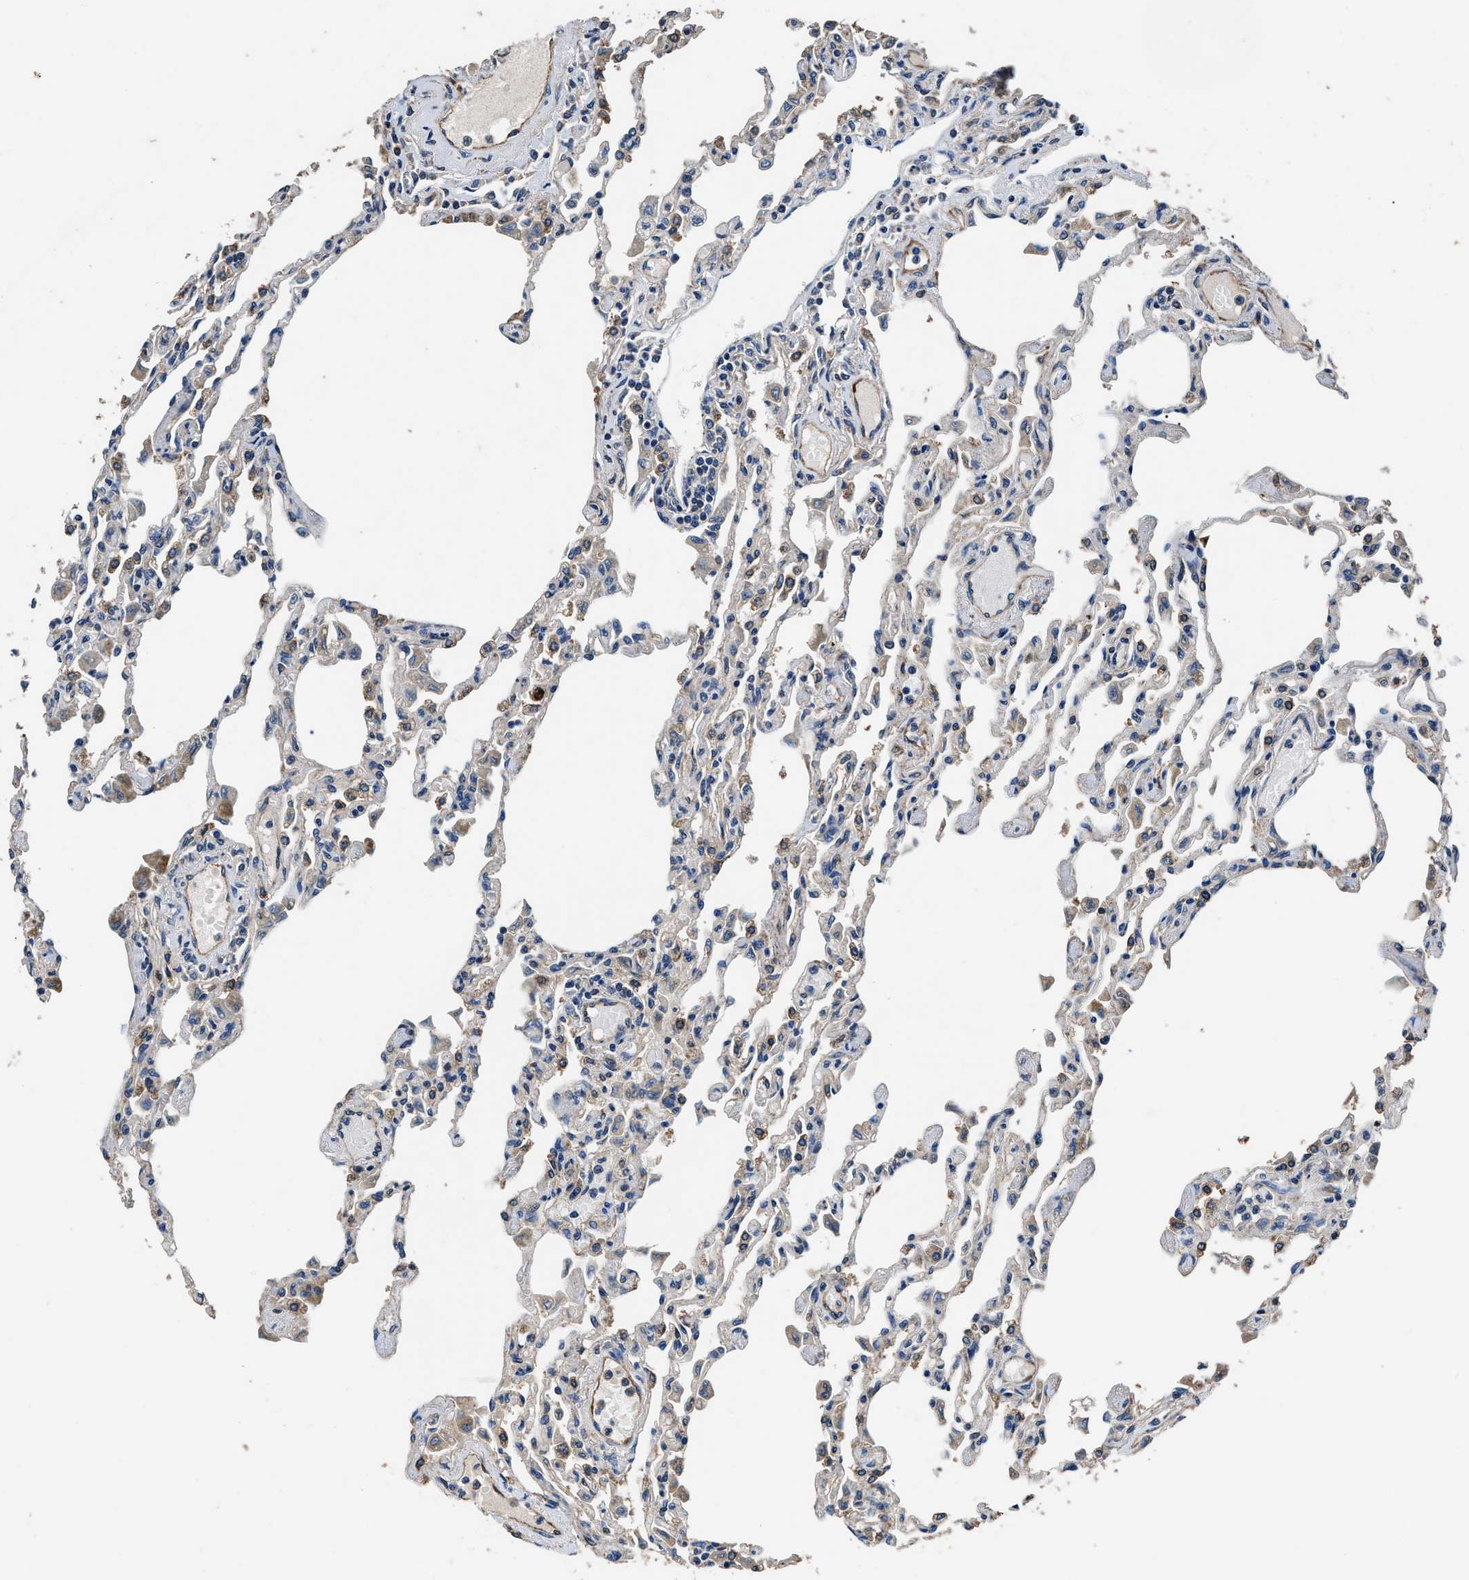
{"staining": {"intensity": "moderate", "quantity": "<25%", "location": "cytoplasmic/membranous"}, "tissue": "lung", "cell_type": "Alveolar cells", "image_type": "normal", "snomed": [{"axis": "morphology", "description": "Normal tissue, NOS"}, {"axis": "topography", "description": "Bronchus"}, {"axis": "topography", "description": "Lung"}], "caption": "DAB (3,3'-diaminobenzidine) immunohistochemical staining of unremarkable human lung demonstrates moderate cytoplasmic/membranous protein staining in approximately <25% of alveolar cells.", "gene": "DHRS7B", "patient": {"sex": "female", "age": 49}}